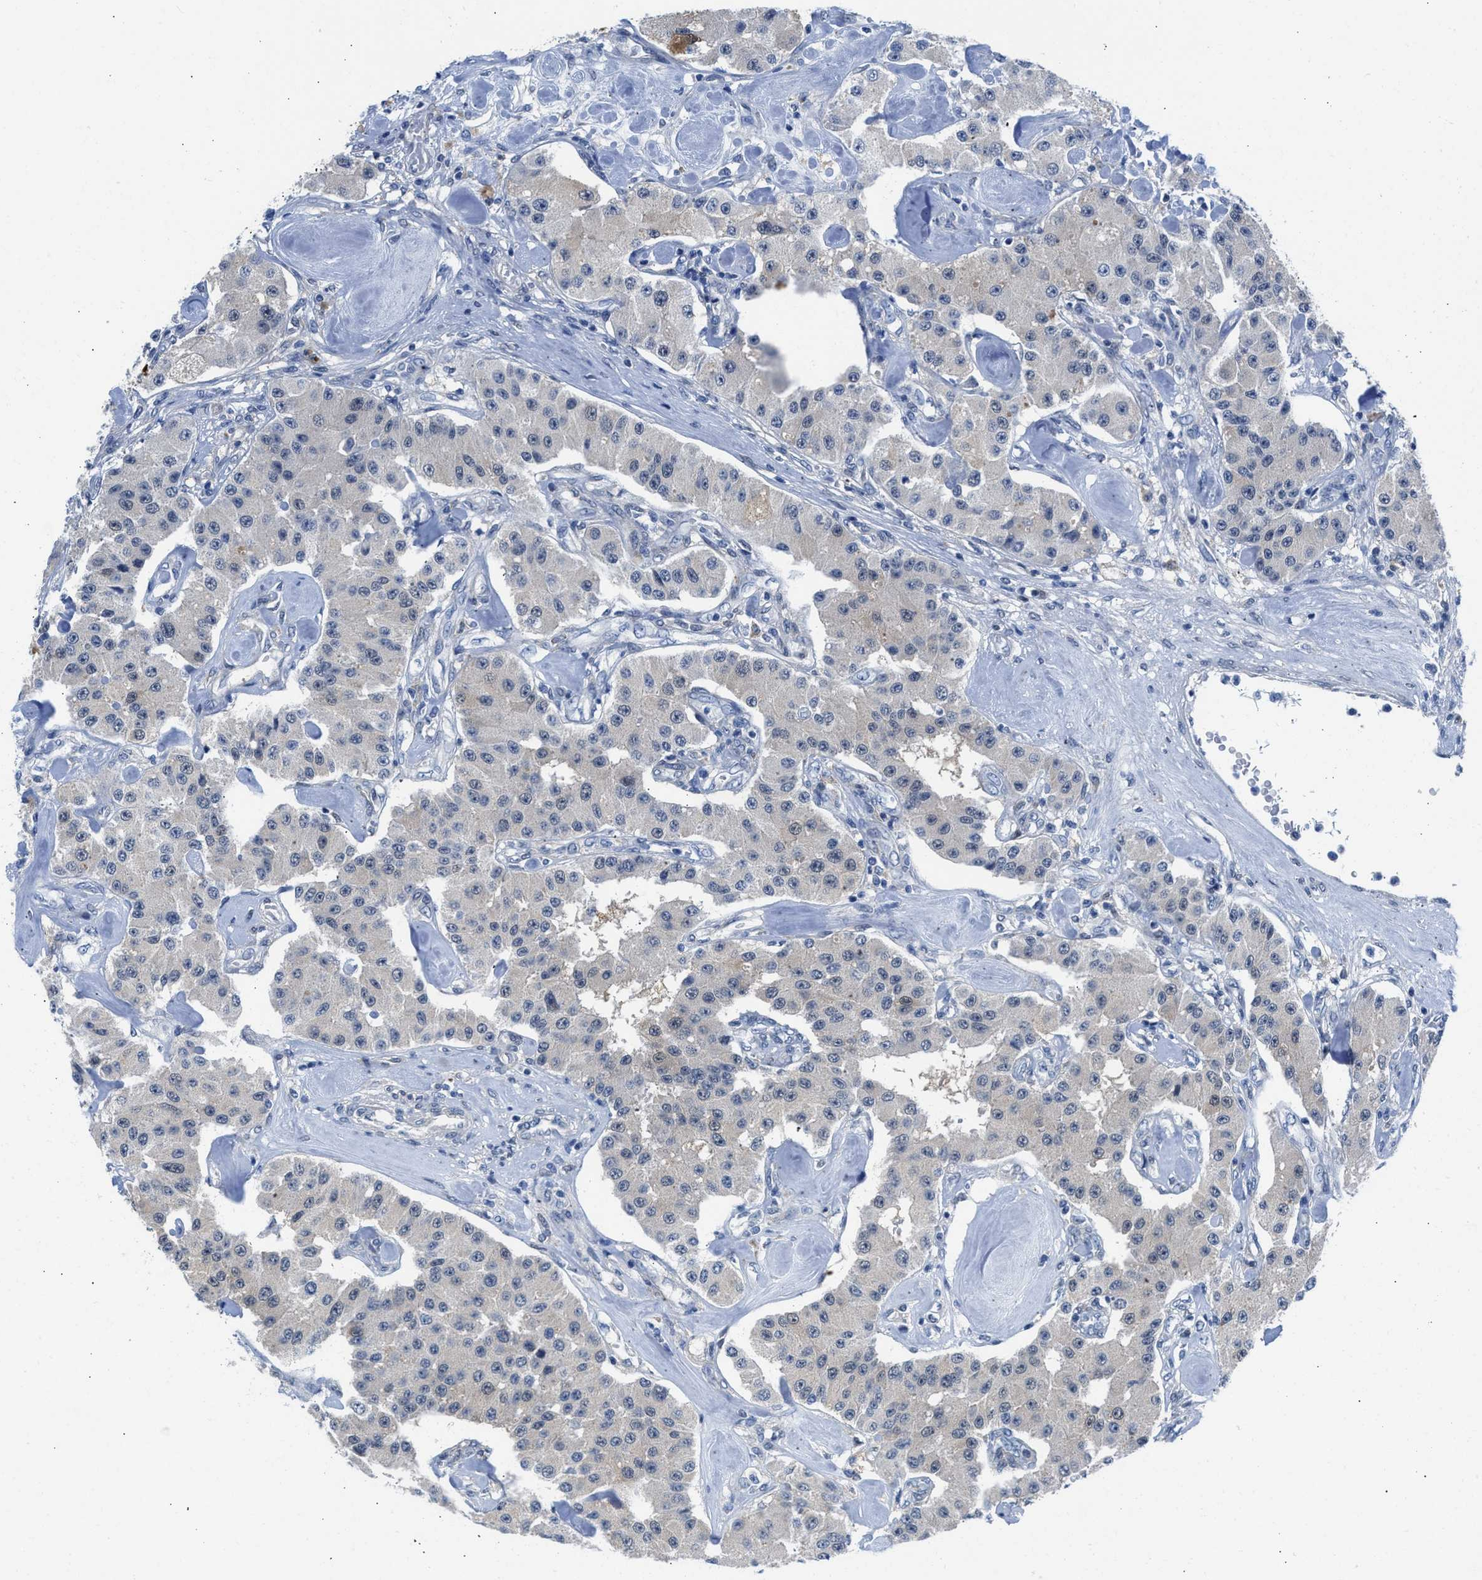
{"staining": {"intensity": "moderate", "quantity": "<25%", "location": "nuclear"}, "tissue": "carcinoid", "cell_type": "Tumor cells", "image_type": "cancer", "snomed": [{"axis": "morphology", "description": "Carcinoid, malignant, NOS"}, {"axis": "topography", "description": "Pancreas"}], "caption": "A low amount of moderate nuclear staining is appreciated in approximately <25% of tumor cells in carcinoid tissue.", "gene": "CBR1", "patient": {"sex": "male", "age": 41}}